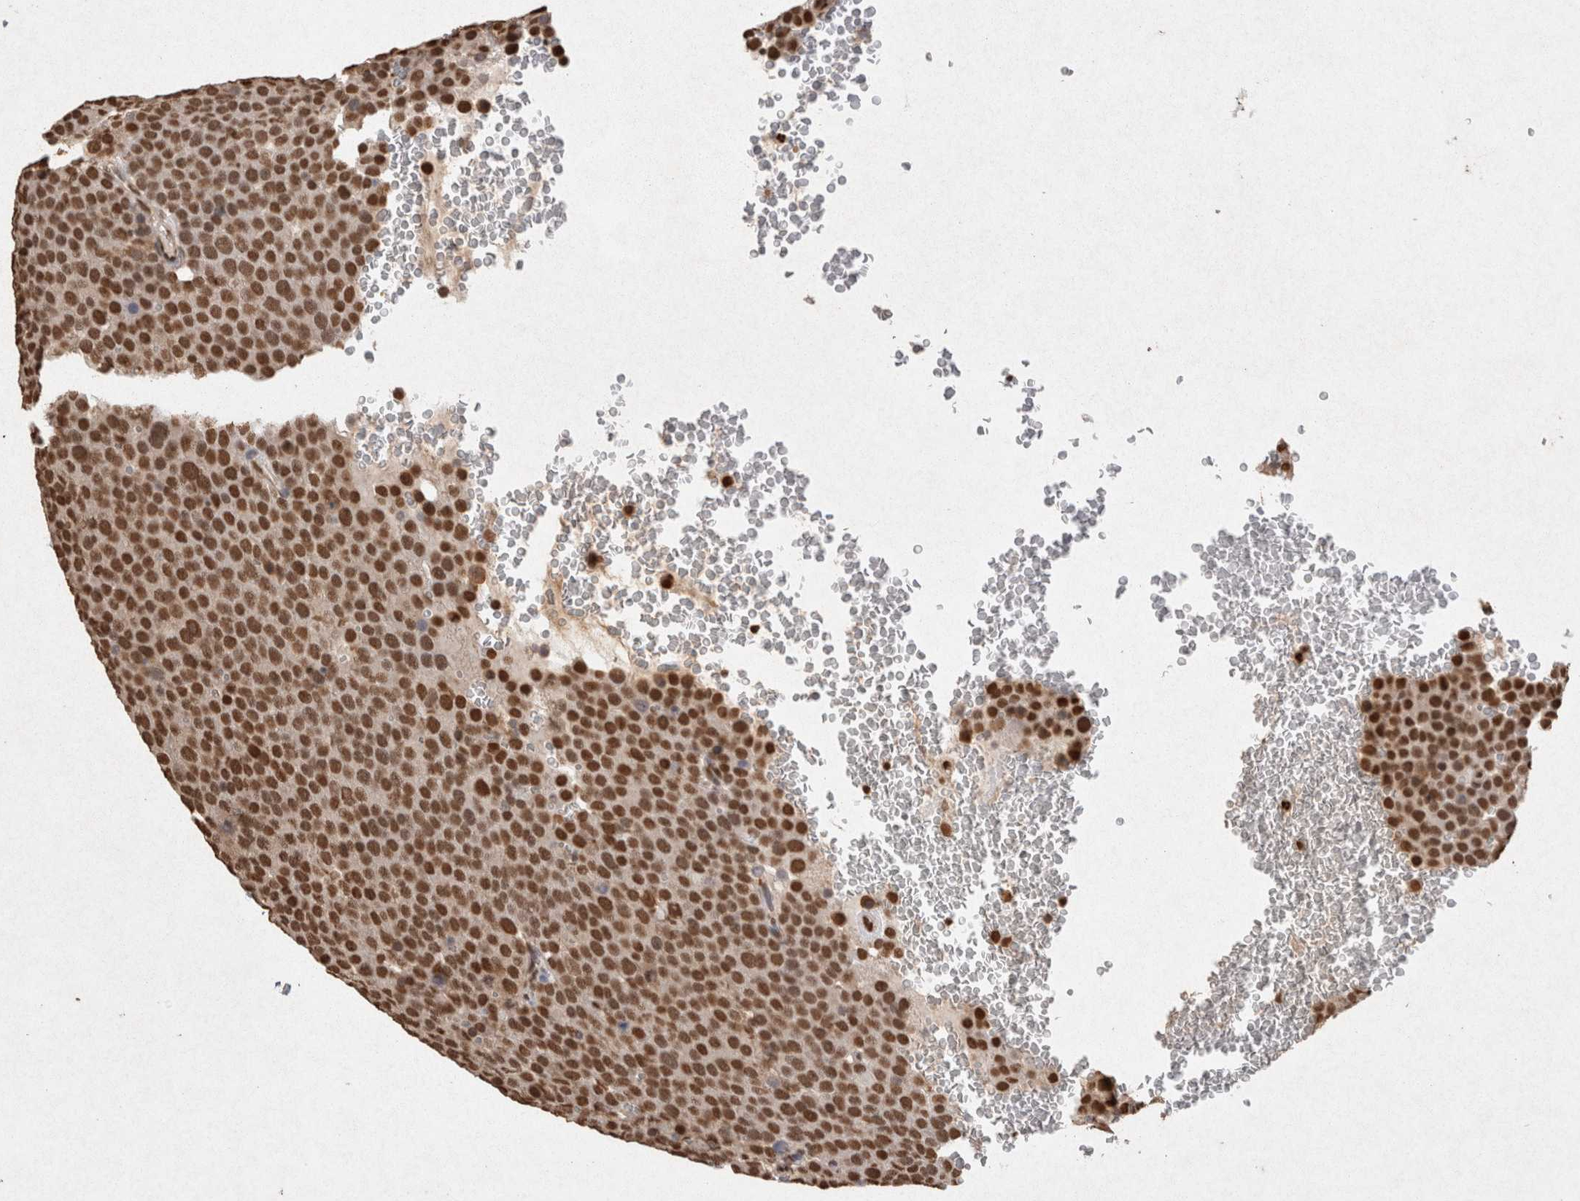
{"staining": {"intensity": "moderate", "quantity": ">75%", "location": "nuclear"}, "tissue": "testis cancer", "cell_type": "Tumor cells", "image_type": "cancer", "snomed": [{"axis": "morphology", "description": "Seminoma, NOS"}, {"axis": "topography", "description": "Testis"}], "caption": "Immunohistochemical staining of human testis seminoma shows medium levels of moderate nuclear expression in about >75% of tumor cells.", "gene": "HDGF", "patient": {"sex": "male", "age": 71}}